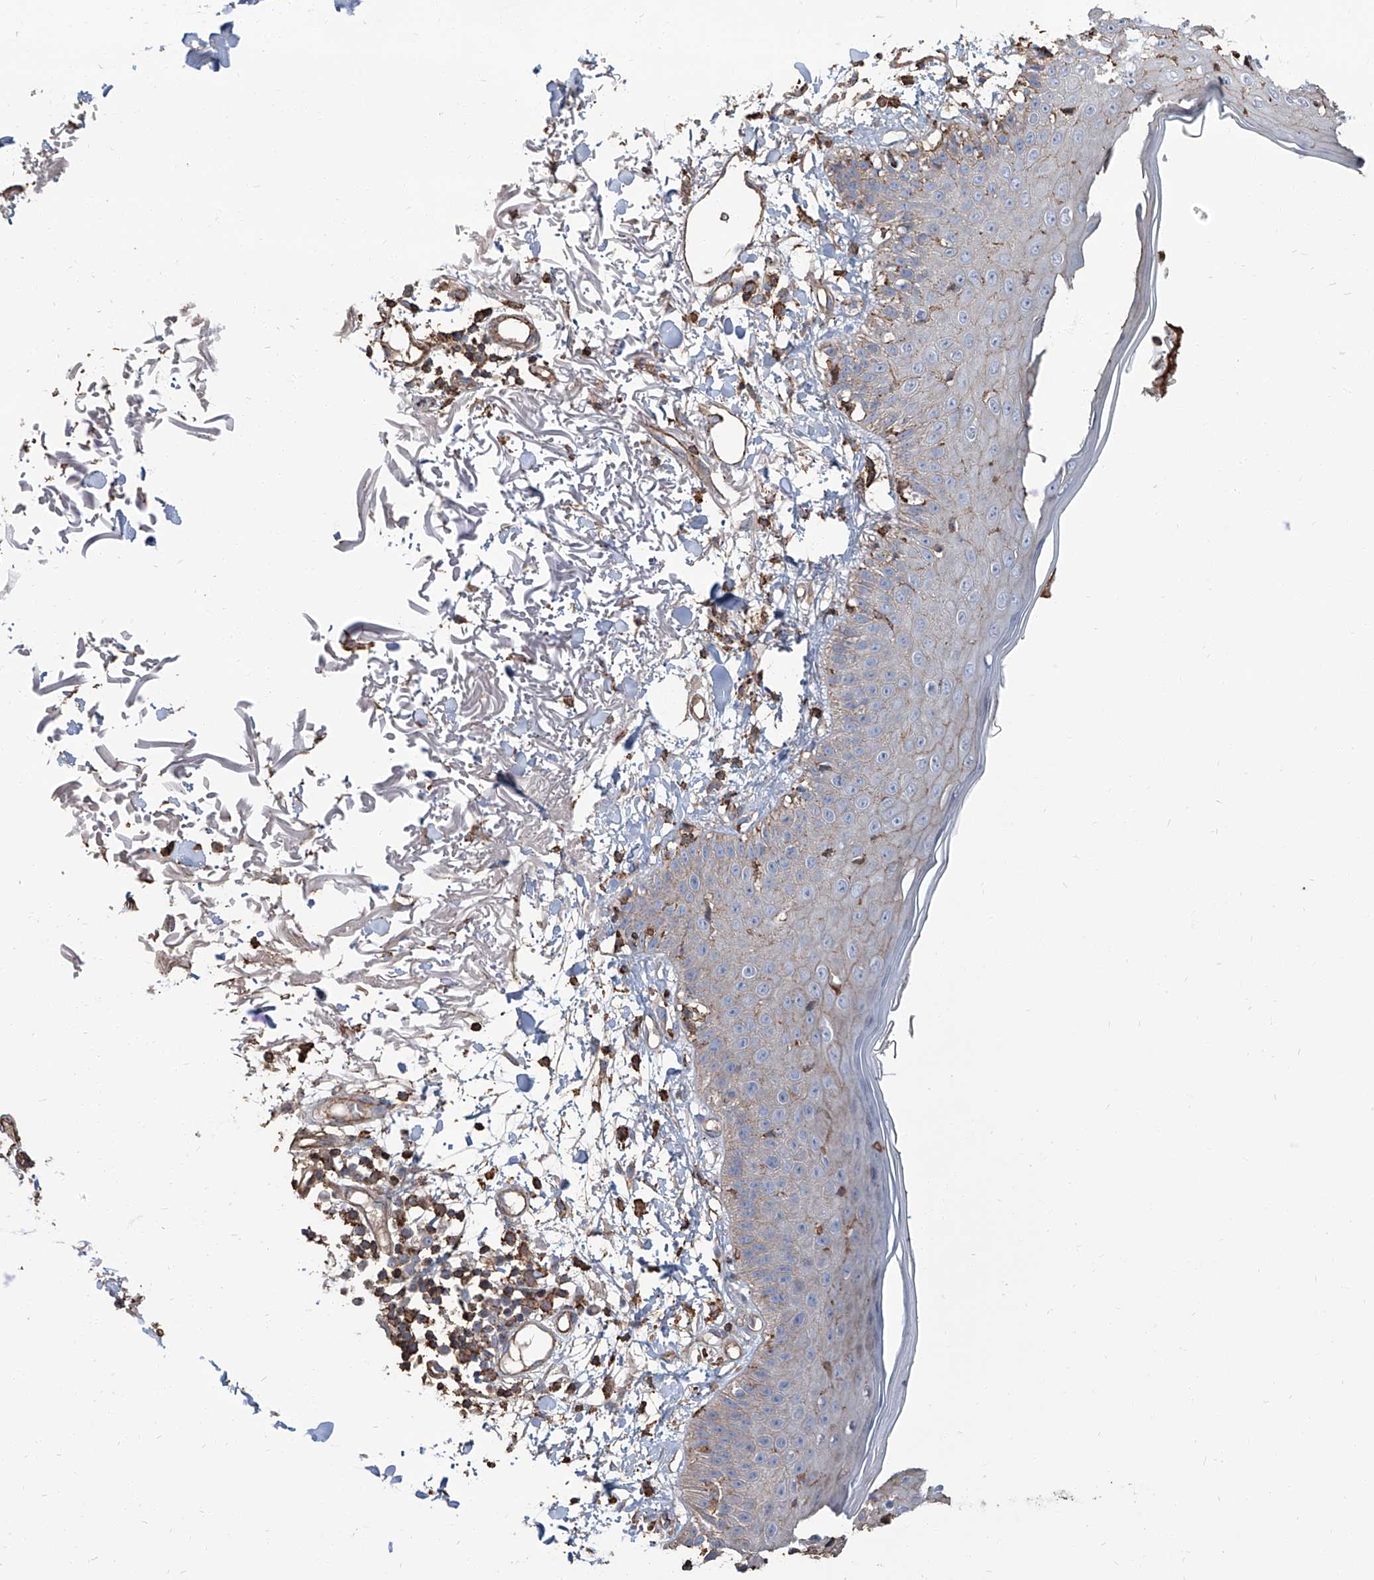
{"staining": {"intensity": "moderate", "quantity": "25%-75%", "location": "cytoplasmic/membranous"}, "tissue": "skin", "cell_type": "Fibroblasts", "image_type": "normal", "snomed": [{"axis": "morphology", "description": "Normal tissue, NOS"}, {"axis": "morphology", "description": "Squamous cell carcinoma, NOS"}, {"axis": "topography", "description": "Skin"}, {"axis": "topography", "description": "Peripheral nerve tissue"}], "caption": "This is an image of immunohistochemistry staining of normal skin, which shows moderate expression in the cytoplasmic/membranous of fibroblasts.", "gene": "PIEZO2", "patient": {"sex": "male", "age": 83}}